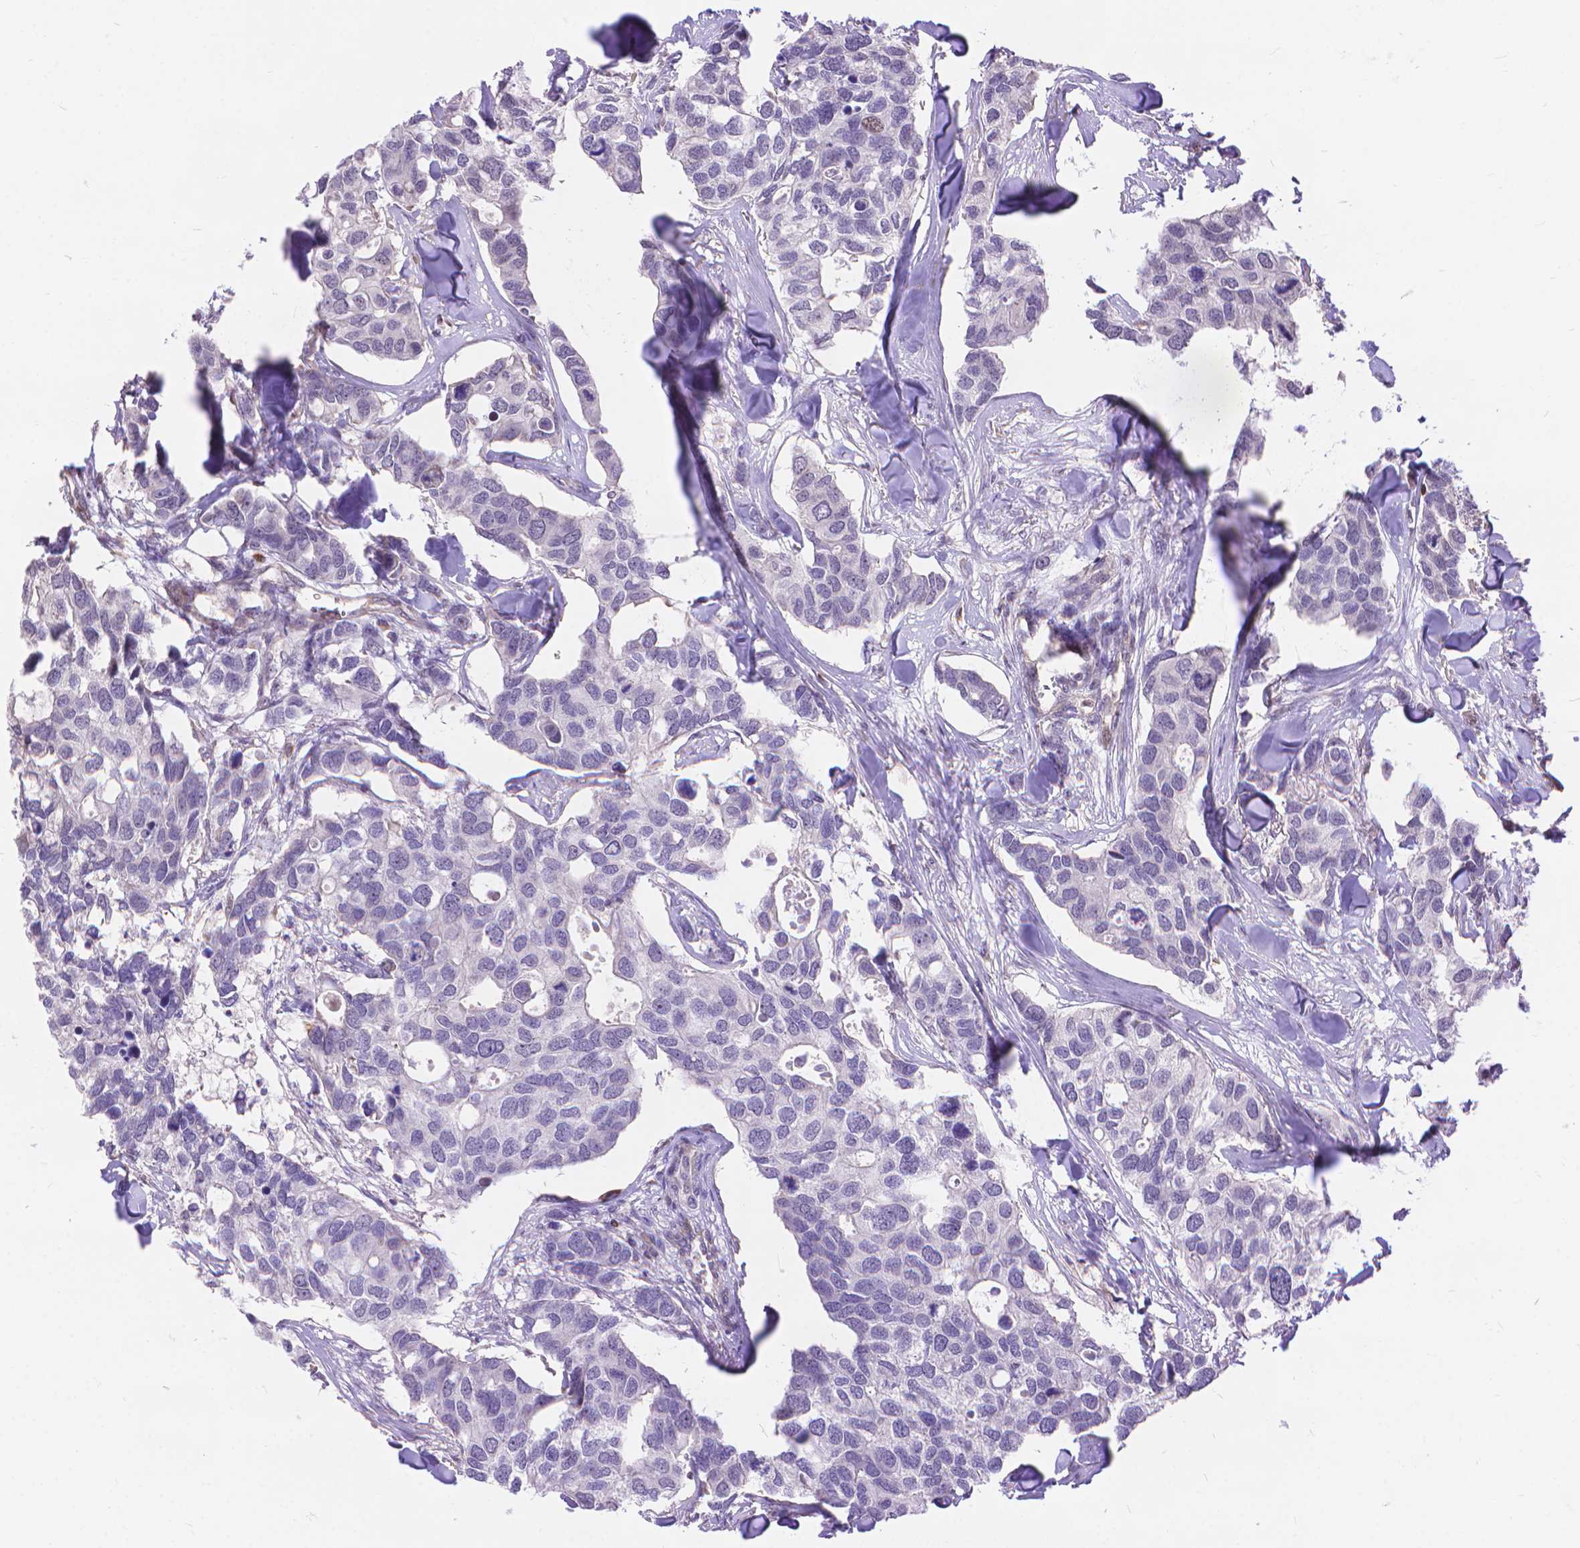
{"staining": {"intensity": "weak", "quantity": "<25%", "location": "nuclear"}, "tissue": "breast cancer", "cell_type": "Tumor cells", "image_type": "cancer", "snomed": [{"axis": "morphology", "description": "Duct carcinoma"}, {"axis": "topography", "description": "Breast"}], "caption": "DAB immunohistochemical staining of human breast cancer shows no significant expression in tumor cells. (DAB immunohistochemistry (IHC) visualized using brightfield microscopy, high magnification).", "gene": "TMEM135", "patient": {"sex": "female", "age": 83}}